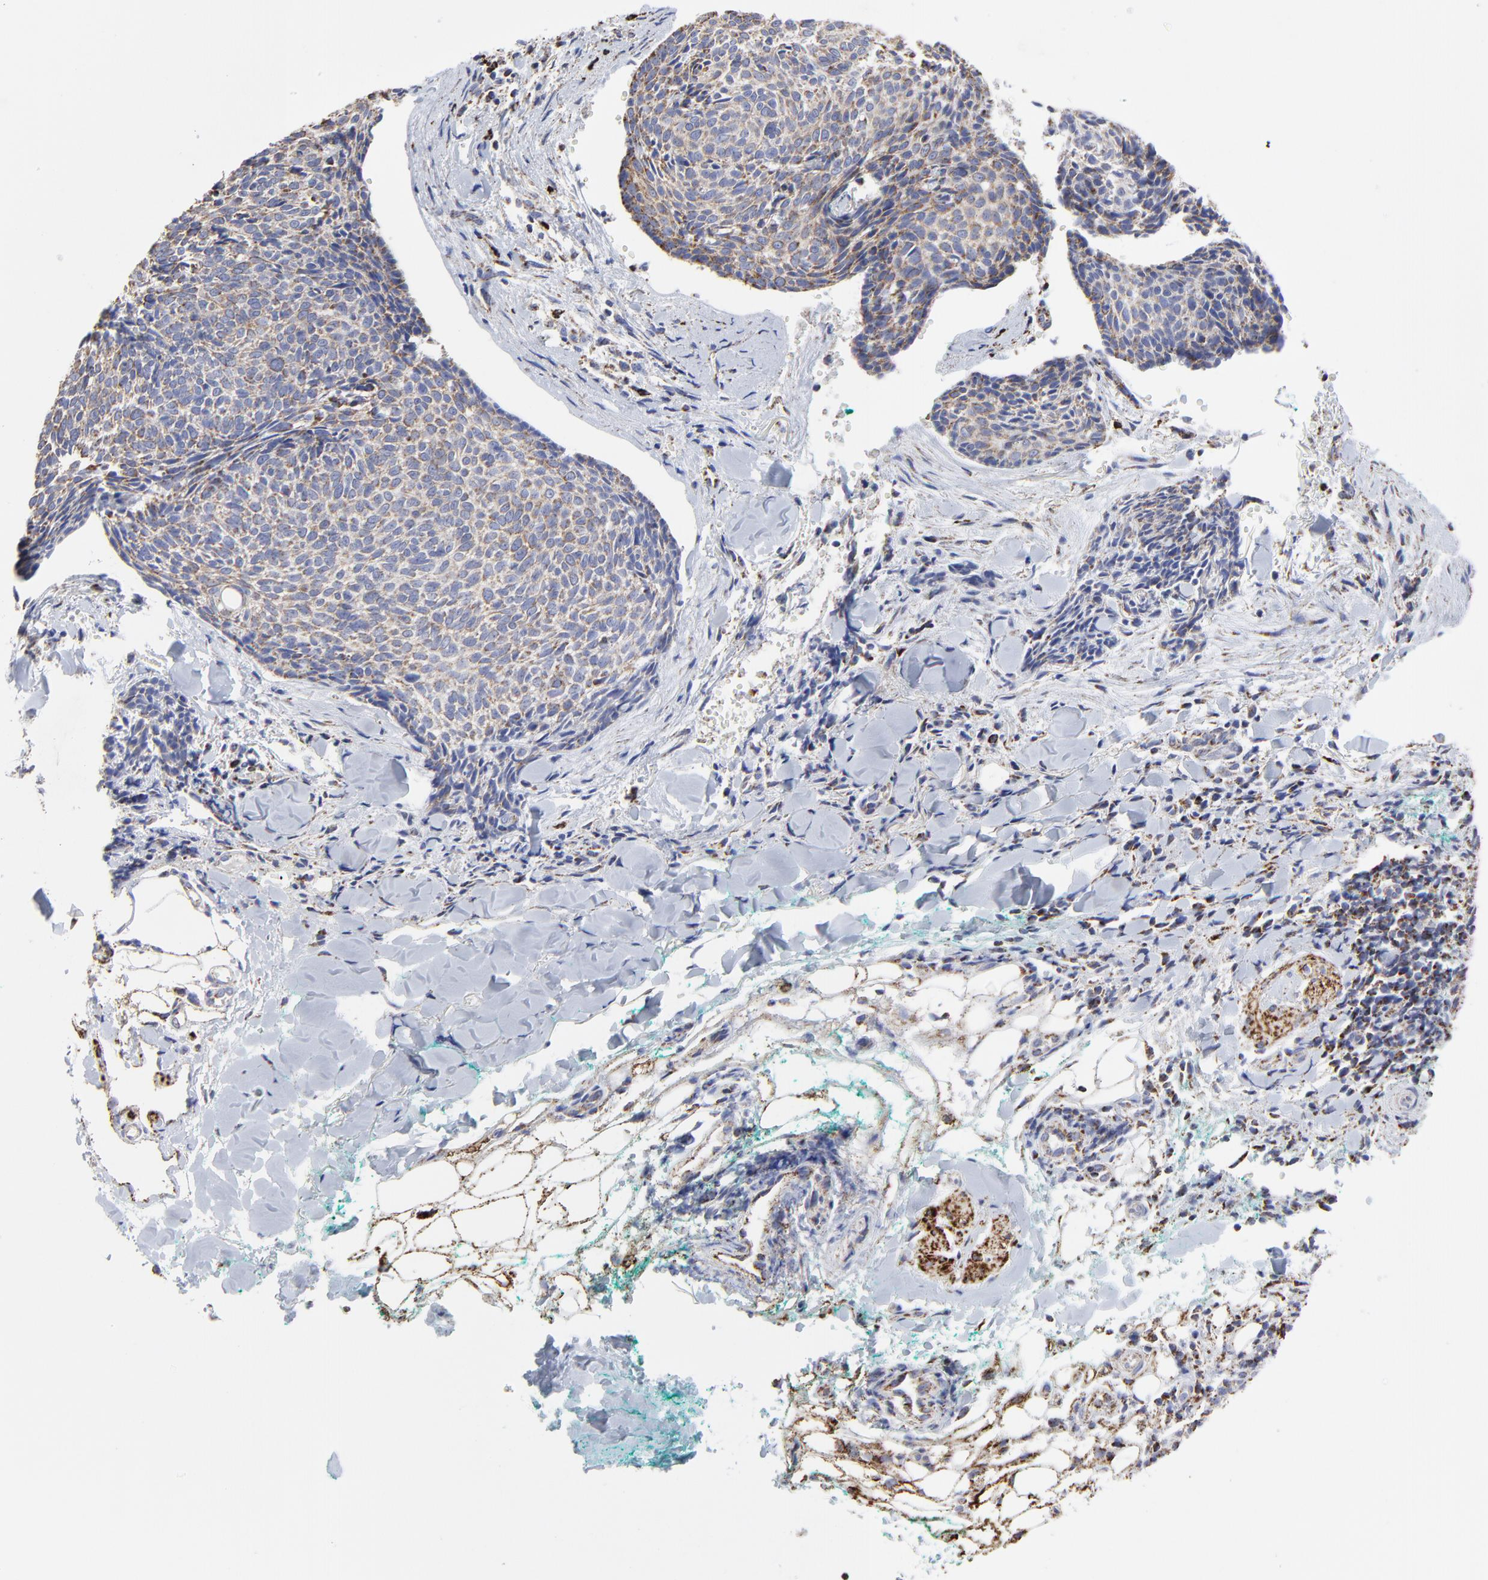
{"staining": {"intensity": "moderate", "quantity": "<25%", "location": "cytoplasmic/membranous"}, "tissue": "skin cancer", "cell_type": "Tumor cells", "image_type": "cancer", "snomed": [{"axis": "morphology", "description": "Normal tissue, NOS"}, {"axis": "morphology", "description": "Basal cell carcinoma"}, {"axis": "topography", "description": "Skin"}], "caption": "A brown stain highlights moderate cytoplasmic/membranous positivity of a protein in skin cancer tumor cells.", "gene": "PINK1", "patient": {"sex": "female", "age": 57}}